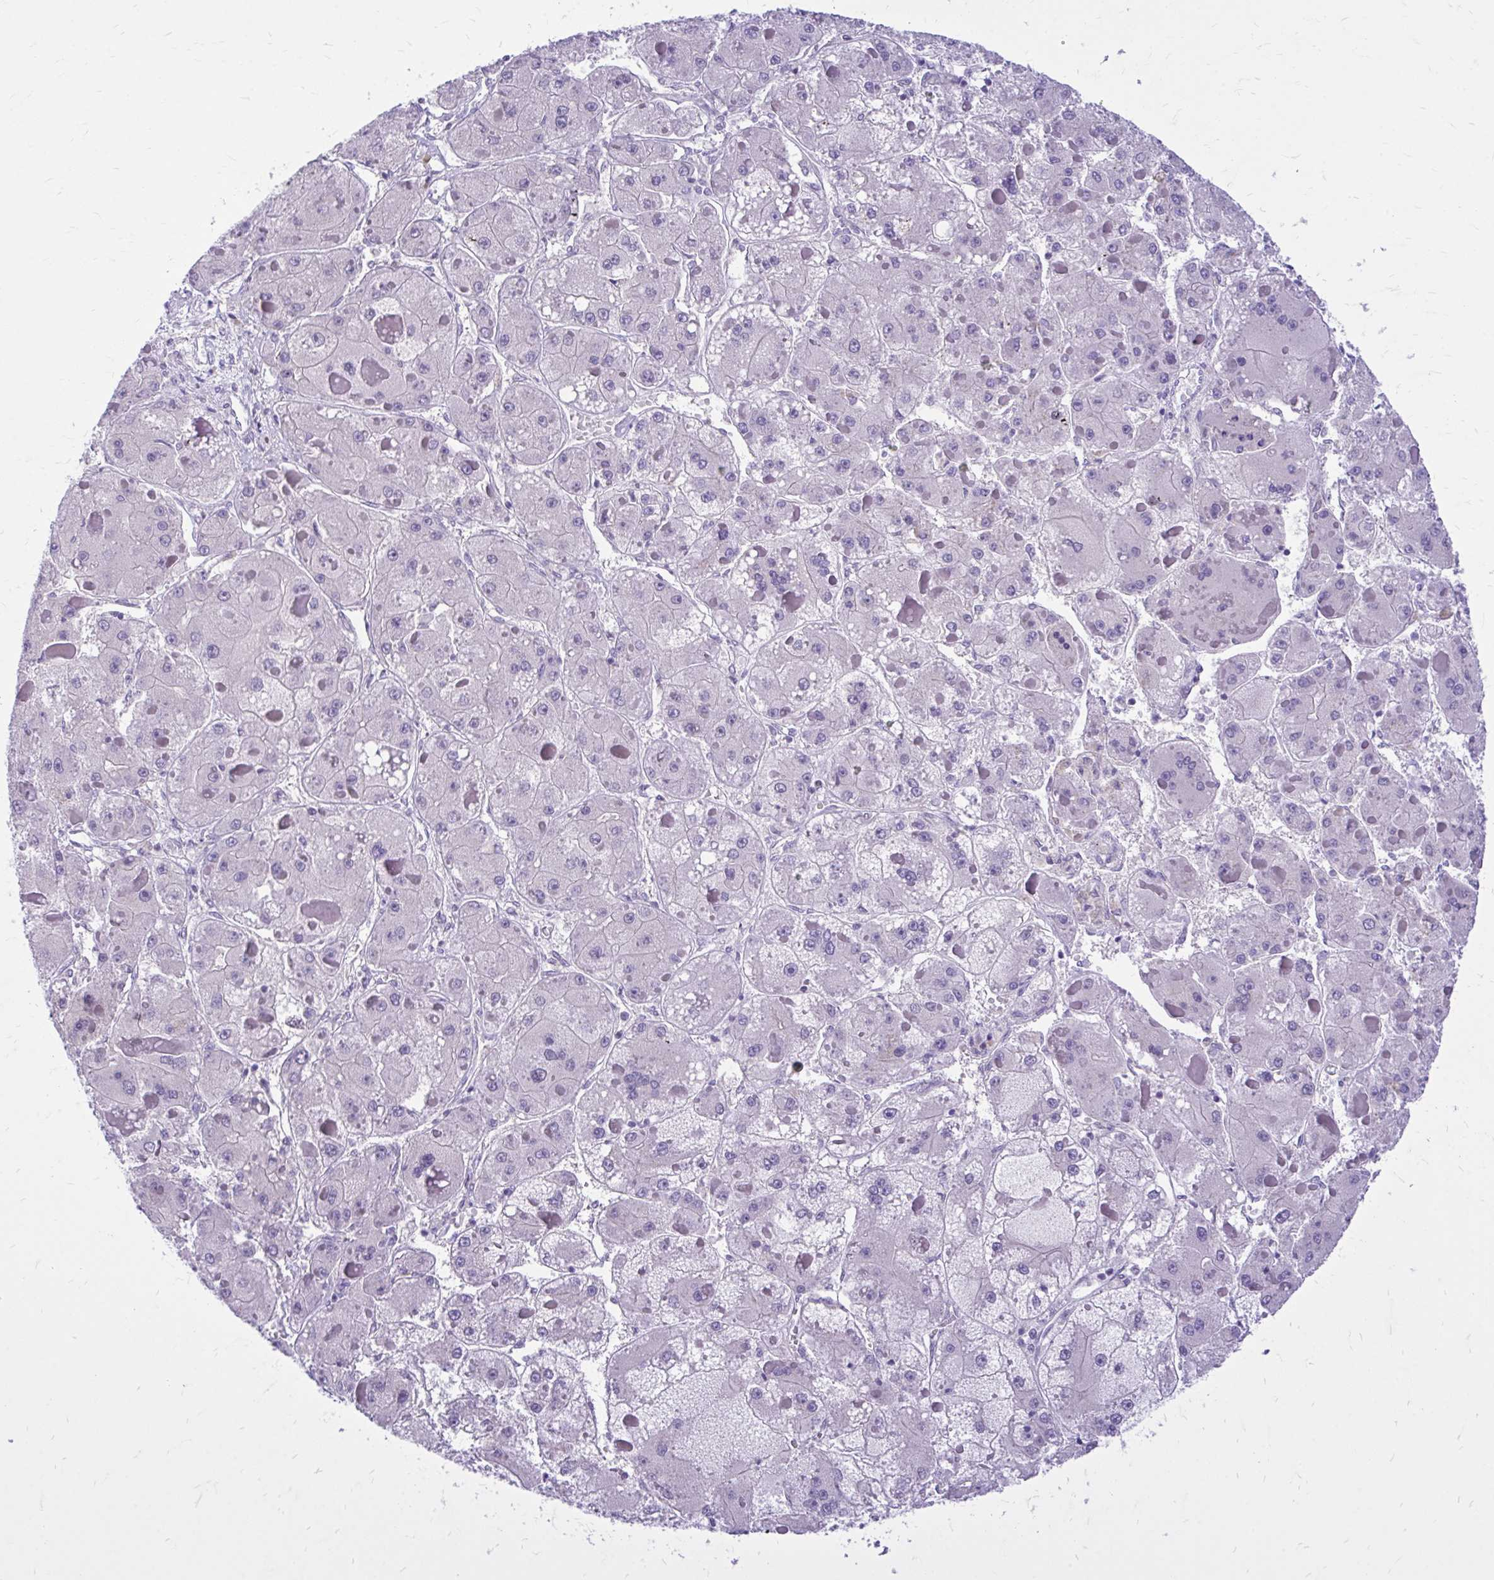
{"staining": {"intensity": "negative", "quantity": "none", "location": "none"}, "tissue": "liver cancer", "cell_type": "Tumor cells", "image_type": "cancer", "snomed": [{"axis": "morphology", "description": "Carcinoma, Hepatocellular, NOS"}, {"axis": "topography", "description": "Liver"}], "caption": "Immunohistochemistry (IHC) of human liver hepatocellular carcinoma displays no staining in tumor cells.", "gene": "ZBTB25", "patient": {"sex": "female", "age": 73}}